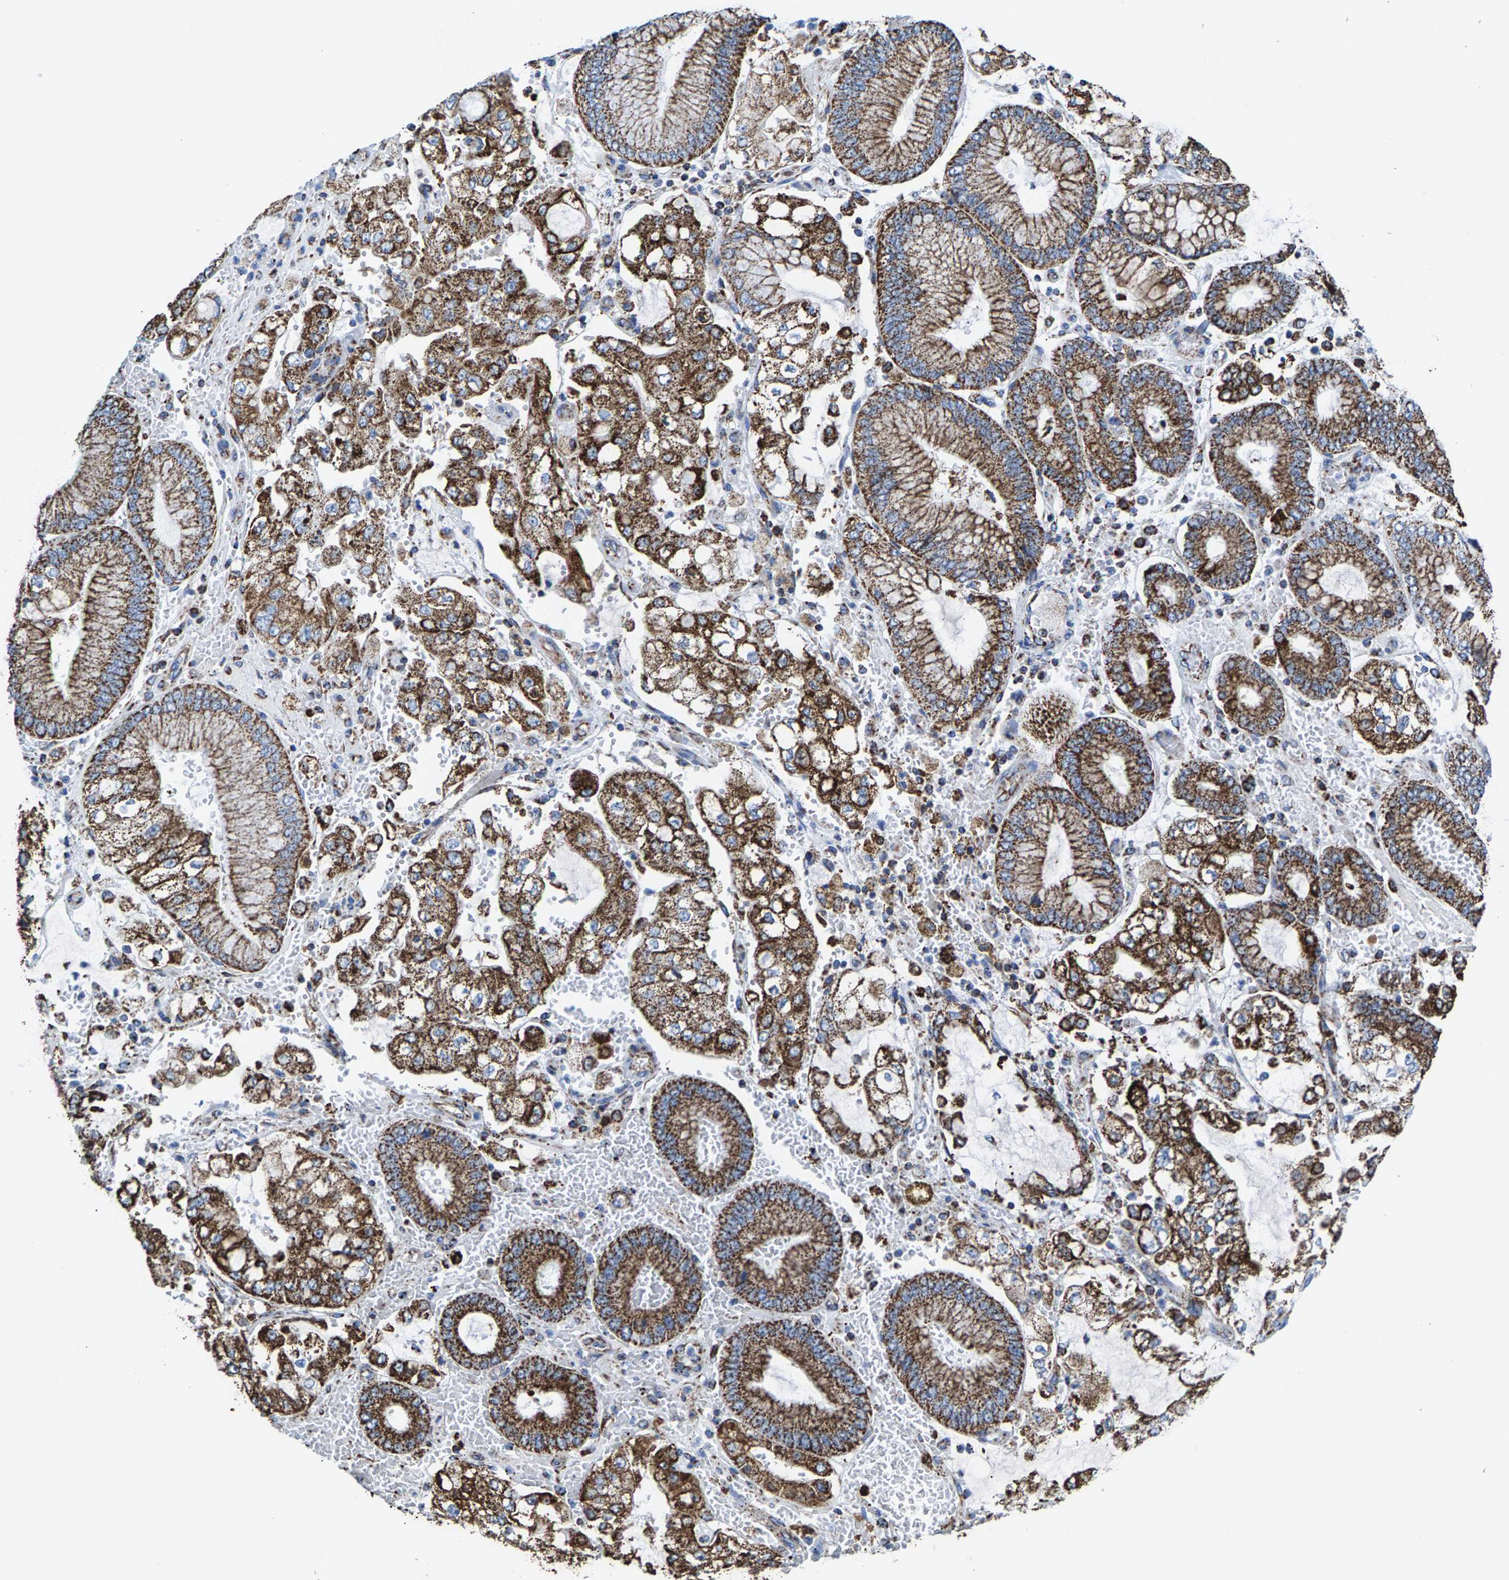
{"staining": {"intensity": "moderate", "quantity": ">75%", "location": "cytoplasmic/membranous"}, "tissue": "stomach cancer", "cell_type": "Tumor cells", "image_type": "cancer", "snomed": [{"axis": "morphology", "description": "Adenocarcinoma, NOS"}, {"axis": "topography", "description": "Stomach"}], "caption": "A brown stain labels moderate cytoplasmic/membranous expression of a protein in adenocarcinoma (stomach) tumor cells. Immunohistochemistry stains the protein in brown and the nuclei are stained blue.", "gene": "ECHS1", "patient": {"sex": "male", "age": 76}}